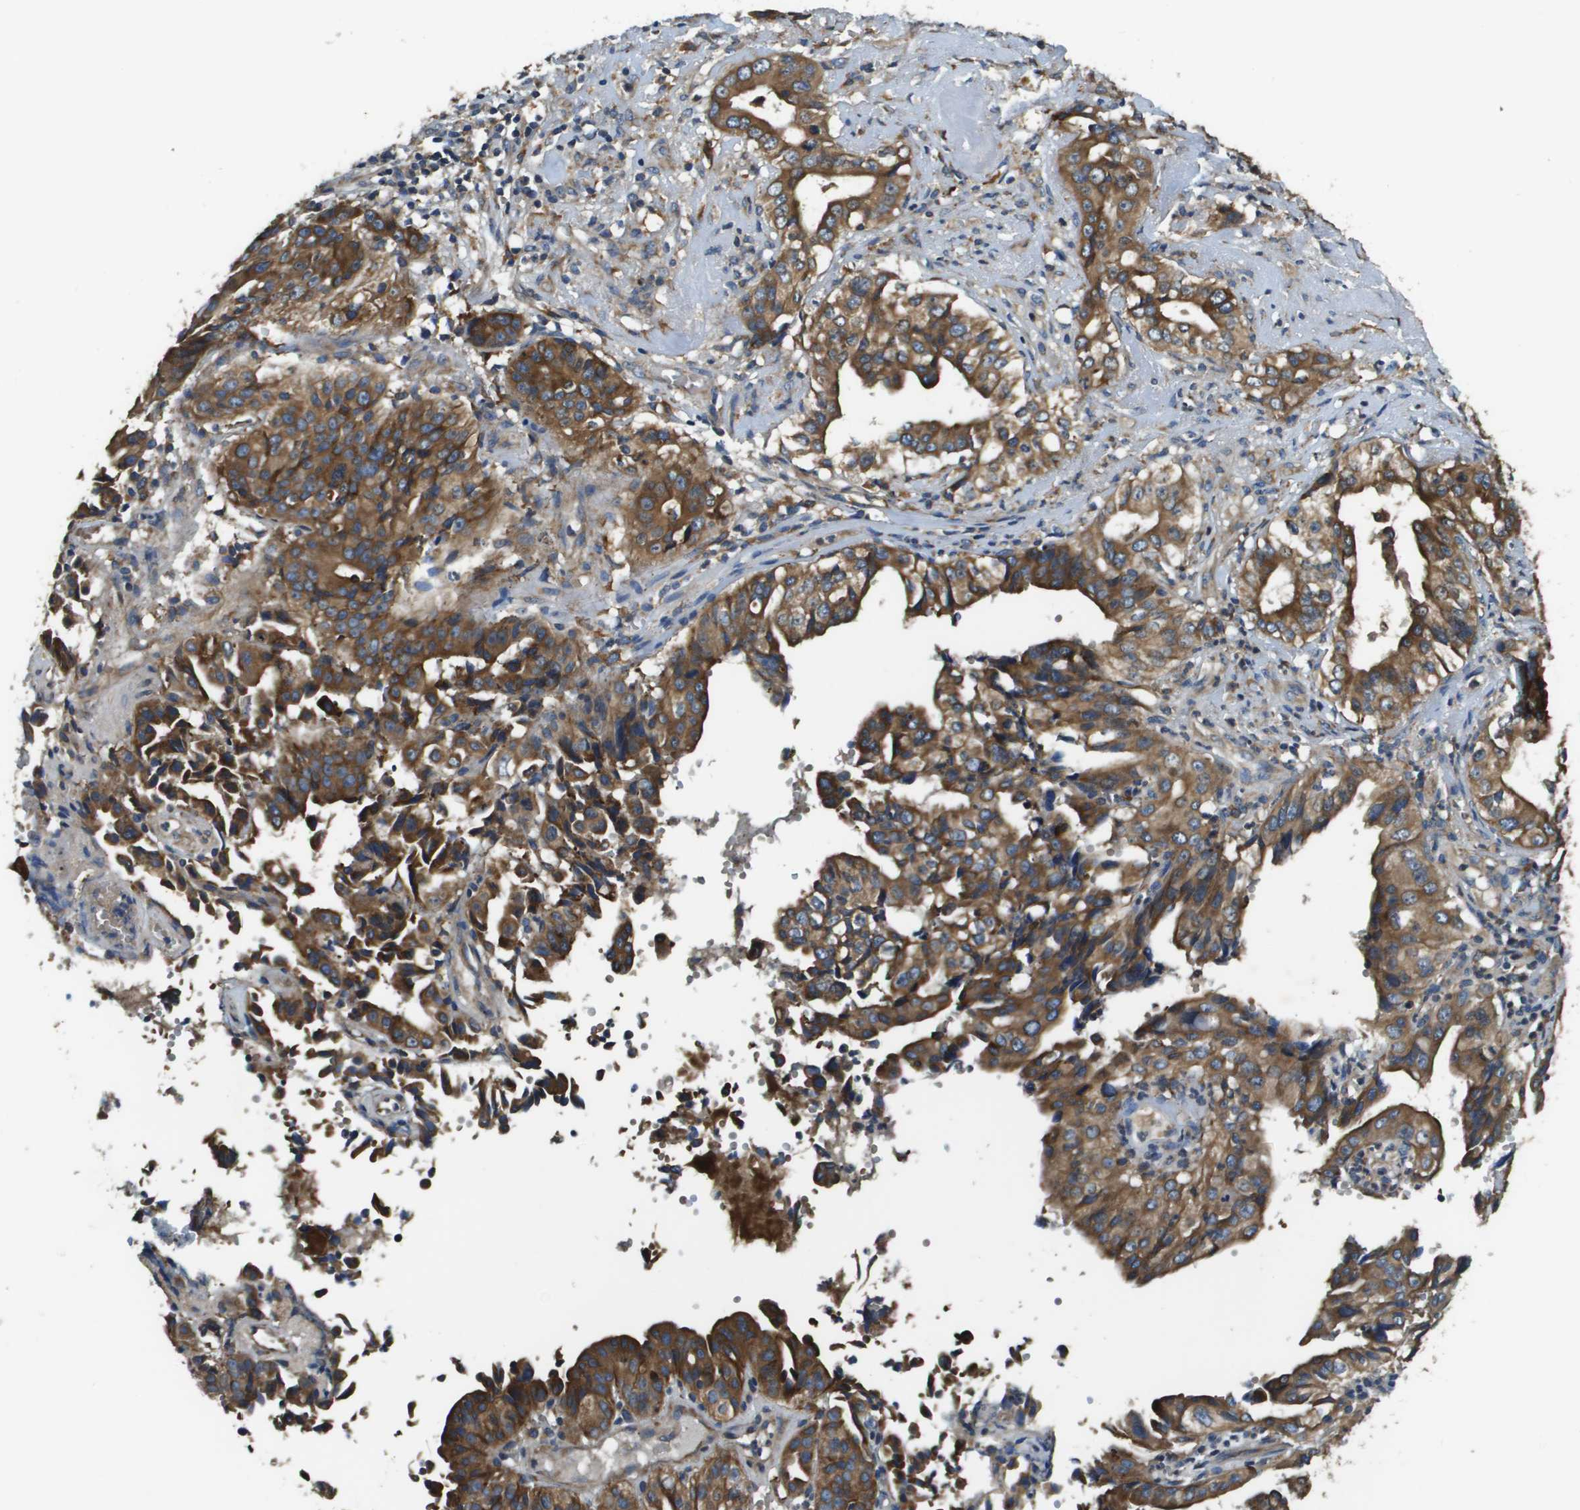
{"staining": {"intensity": "strong", "quantity": ">75%", "location": "cytoplasmic/membranous"}, "tissue": "liver cancer", "cell_type": "Tumor cells", "image_type": "cancer", "snomed": [{"axis": "morphology", "description": "Cholangiocarcinoma"}, {"axis": "topography", "description": "Liver"}], "caption": "Liver cholangiocarcinoma stained with DAB immunohistochemistry shows high levels of strong cytoplasmic/membranous staining in about >75% of tumor cells.", "gene": "CNPY3", "patient": {"sex": "female", "age": 61}}